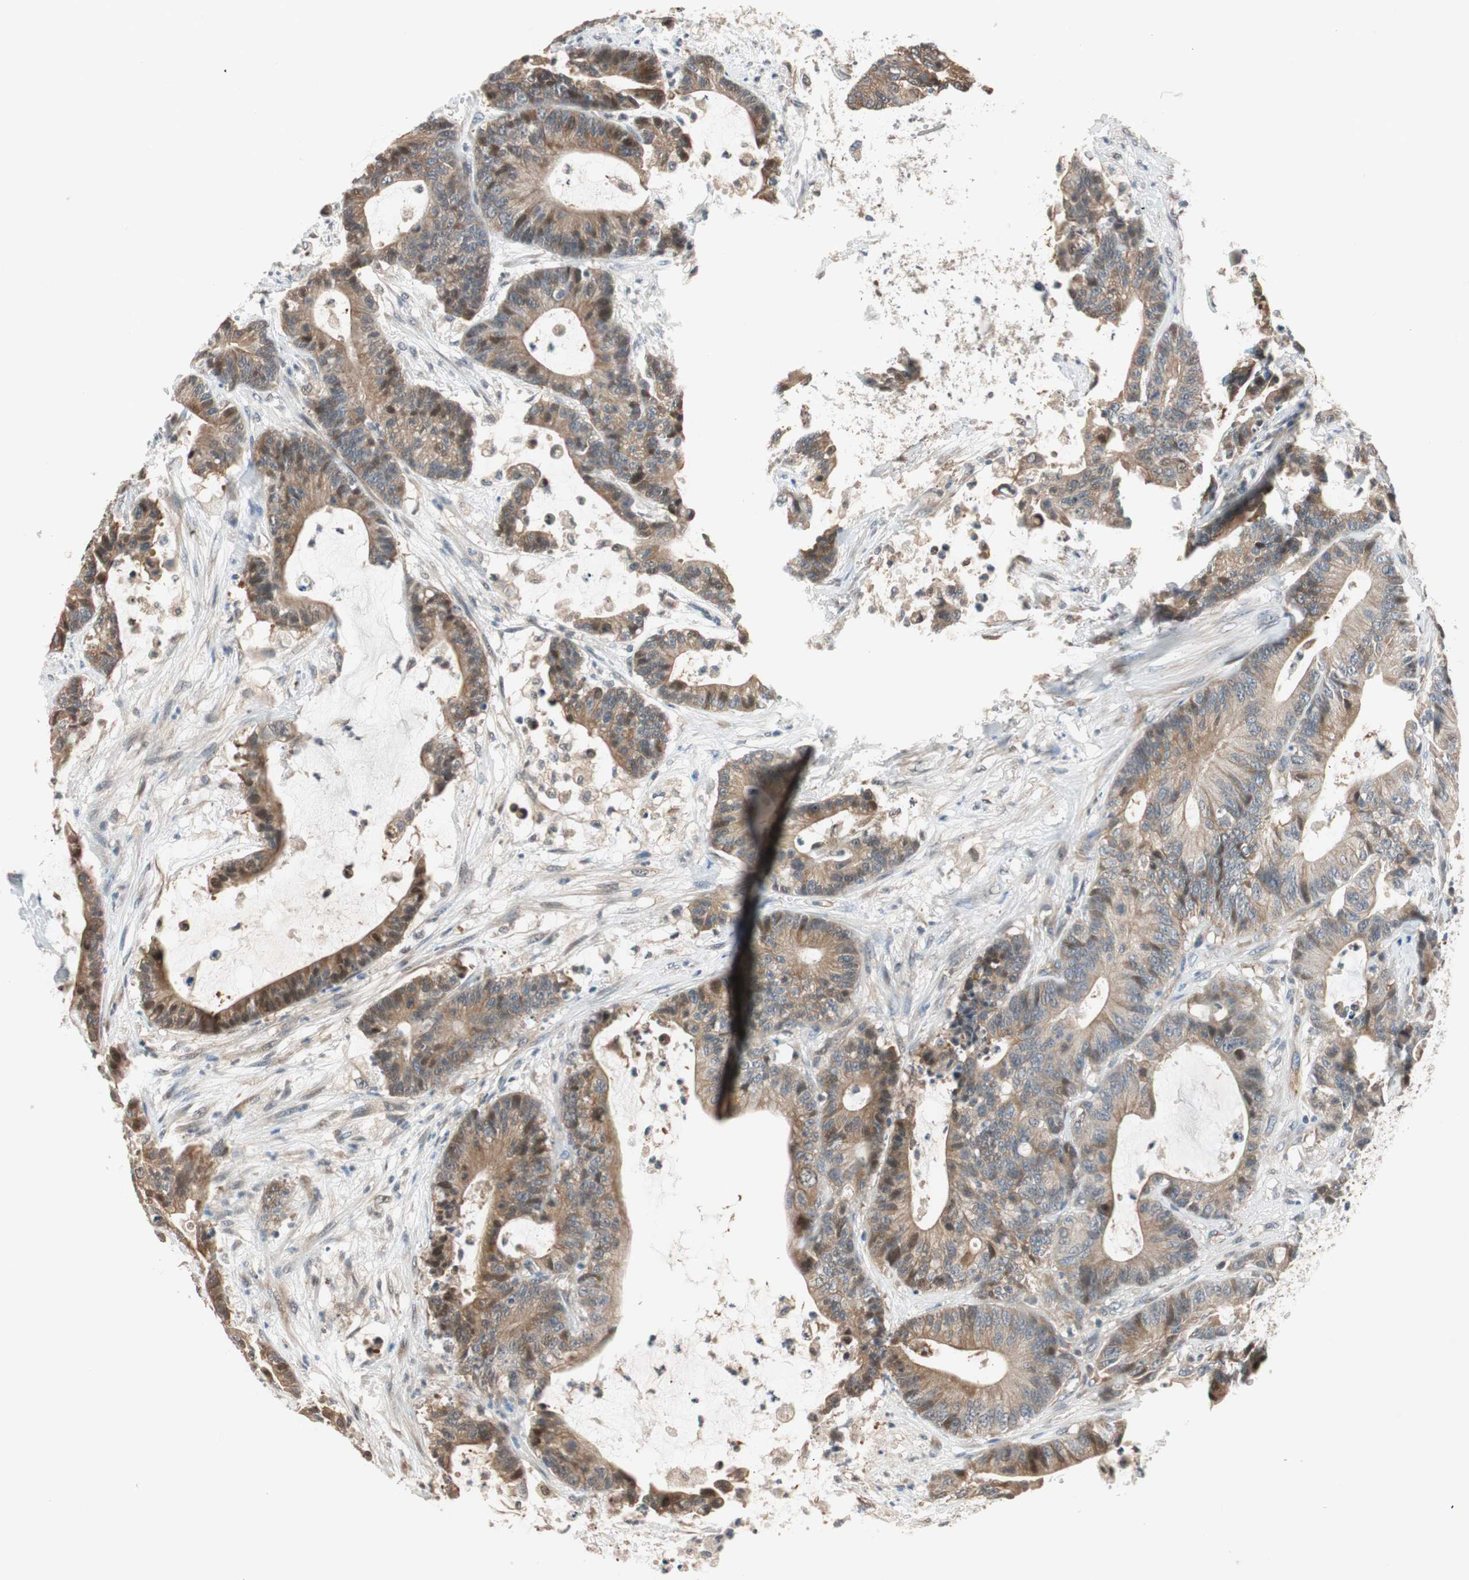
{"staining": {"intensity": "weak", "quantity": ">75%", "location": "cytoplasmic/membranous"}, "tissue": "colorectal cancer", "cell_type": "Tumor cells", "image_type": "cancer", "snomed": [{"axis": "morphology", "description": "Adenocarcinoma, NOS"}, {"axis": "topography", "description": "Colon"}], "caption": "Immunohistochemical staining of human adenocarcinoma (colorectal) demonstrates low levels of weak cytoplasmic/membranous staining in about >75% of tumor cells.", "gene": "PIK3R3", "patient": {"sex": "female", "age": 84}}